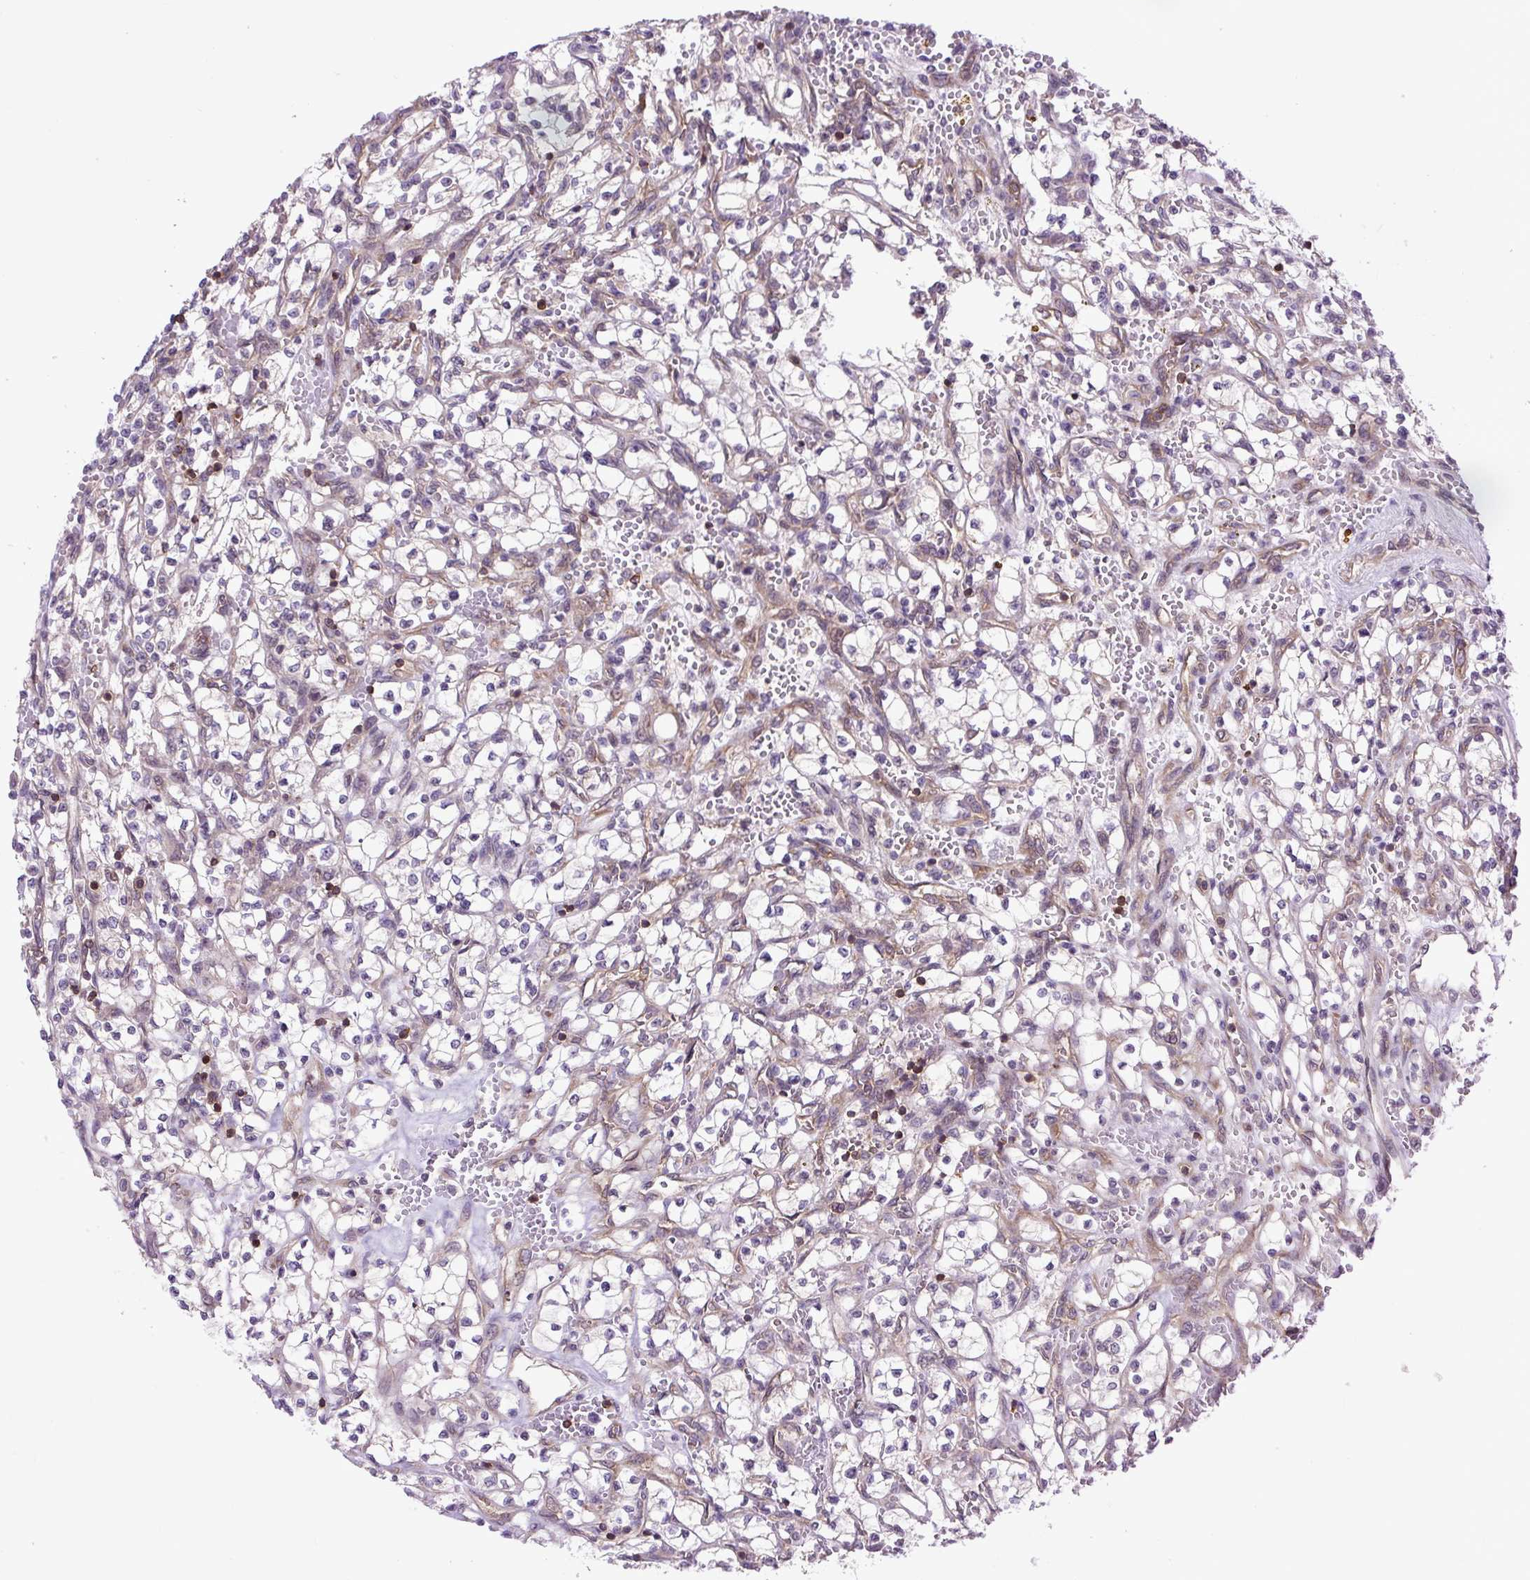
{"staining": {"intensity": "negative", "quantity": "none", "location": "none"}, "tissue": "renal cancer", "cell_type": "Tumor cells", "image_type": "cancer", "snomed": [{"axis": "morphology", "description": "Adenocarcinoma, NOS"}, {"axis": "topography", "description": "Kidney"}], "caption": "IHC photomicrograph of neoplastic tissue: renal adenocarcinoma stained with DAB (3,3'-diaminobenzidine) demonstrates no significant protein staining in tumor cells.", "gene": "PLCG1", "patient": {"sex": "female", "age": 64}}